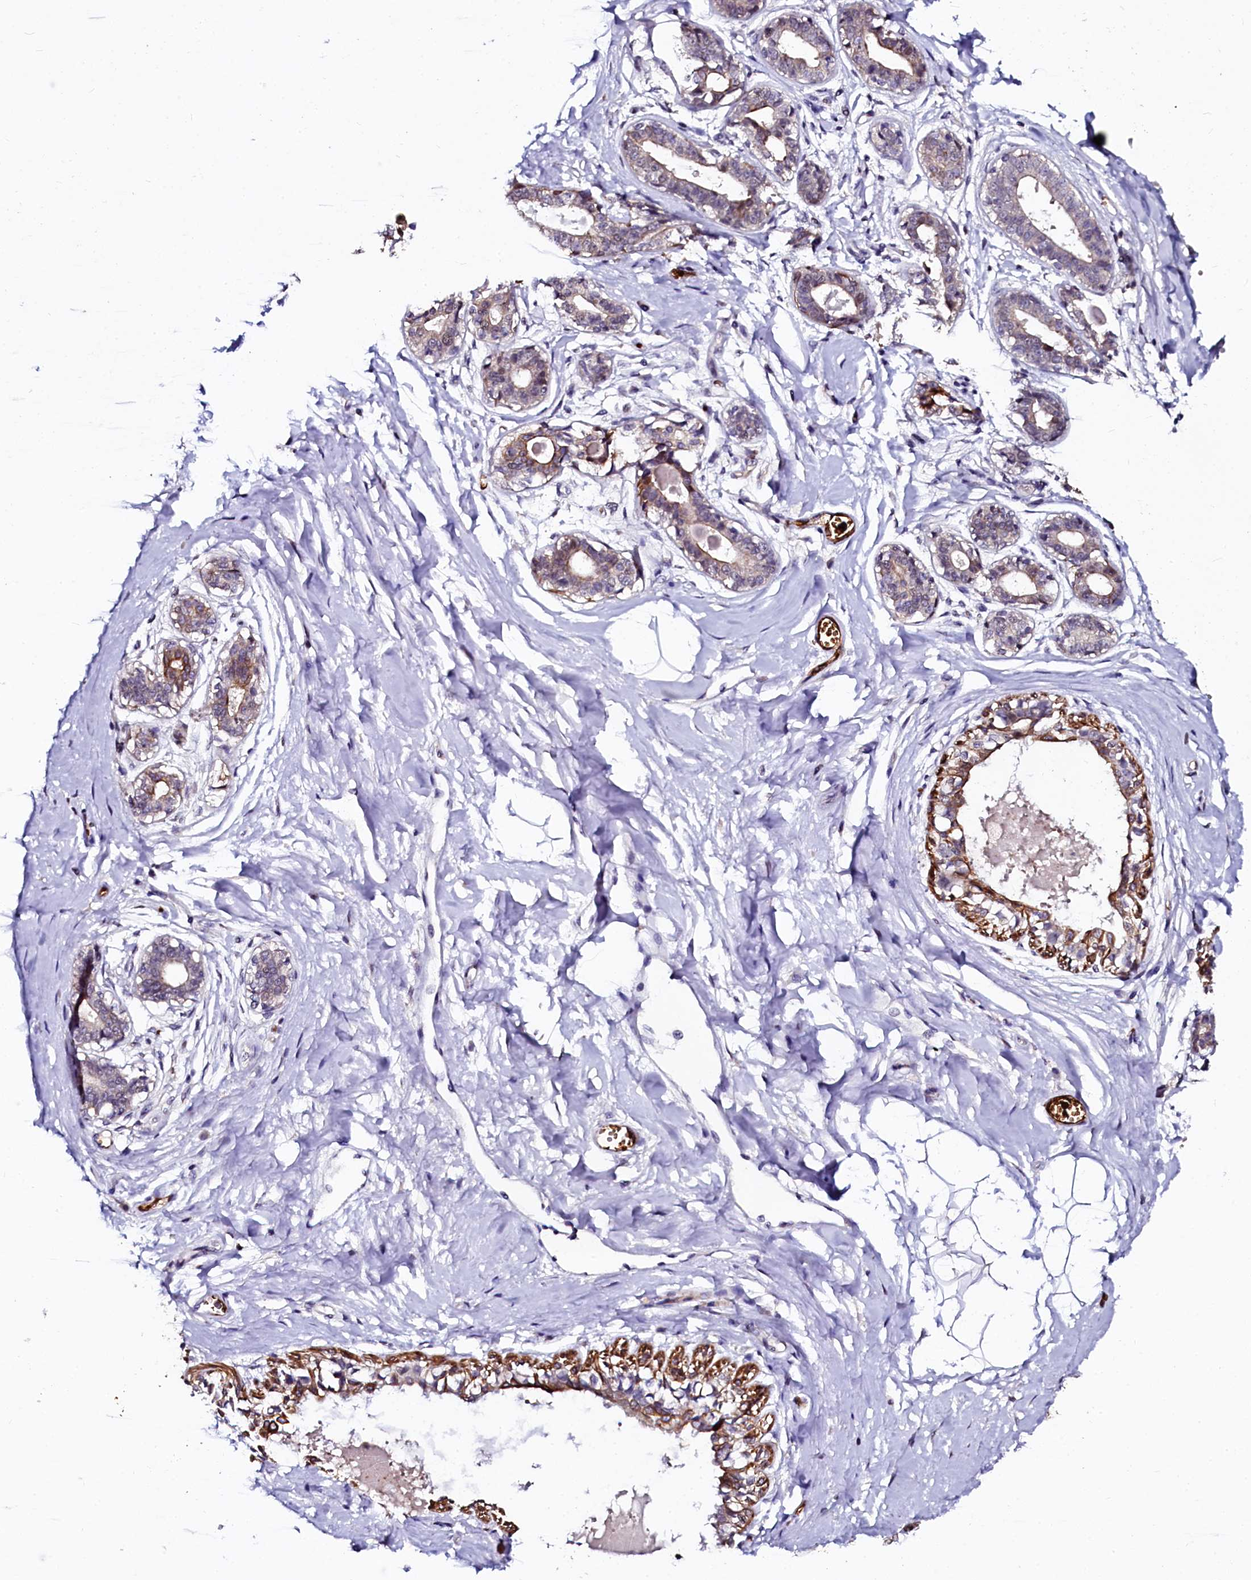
{"staining": {"intensity": "negative", "quantity": "none", "location": "none"}, "tissue": "breast", "cell_type": "Adipocytes", "image_type": "normal", "snomed": [{"axis": "morphology", "description": "Normal tissue, NOS"}, {"axis": "topography", "description": "Breast"}], "caption": "Adipocytes show no significant expression in normal breast. (DAB immunohistochemistry with hematoxylin counter stain).", "gene": "CTDSPL2", "patient": {"sex": "female", "age": 45}}